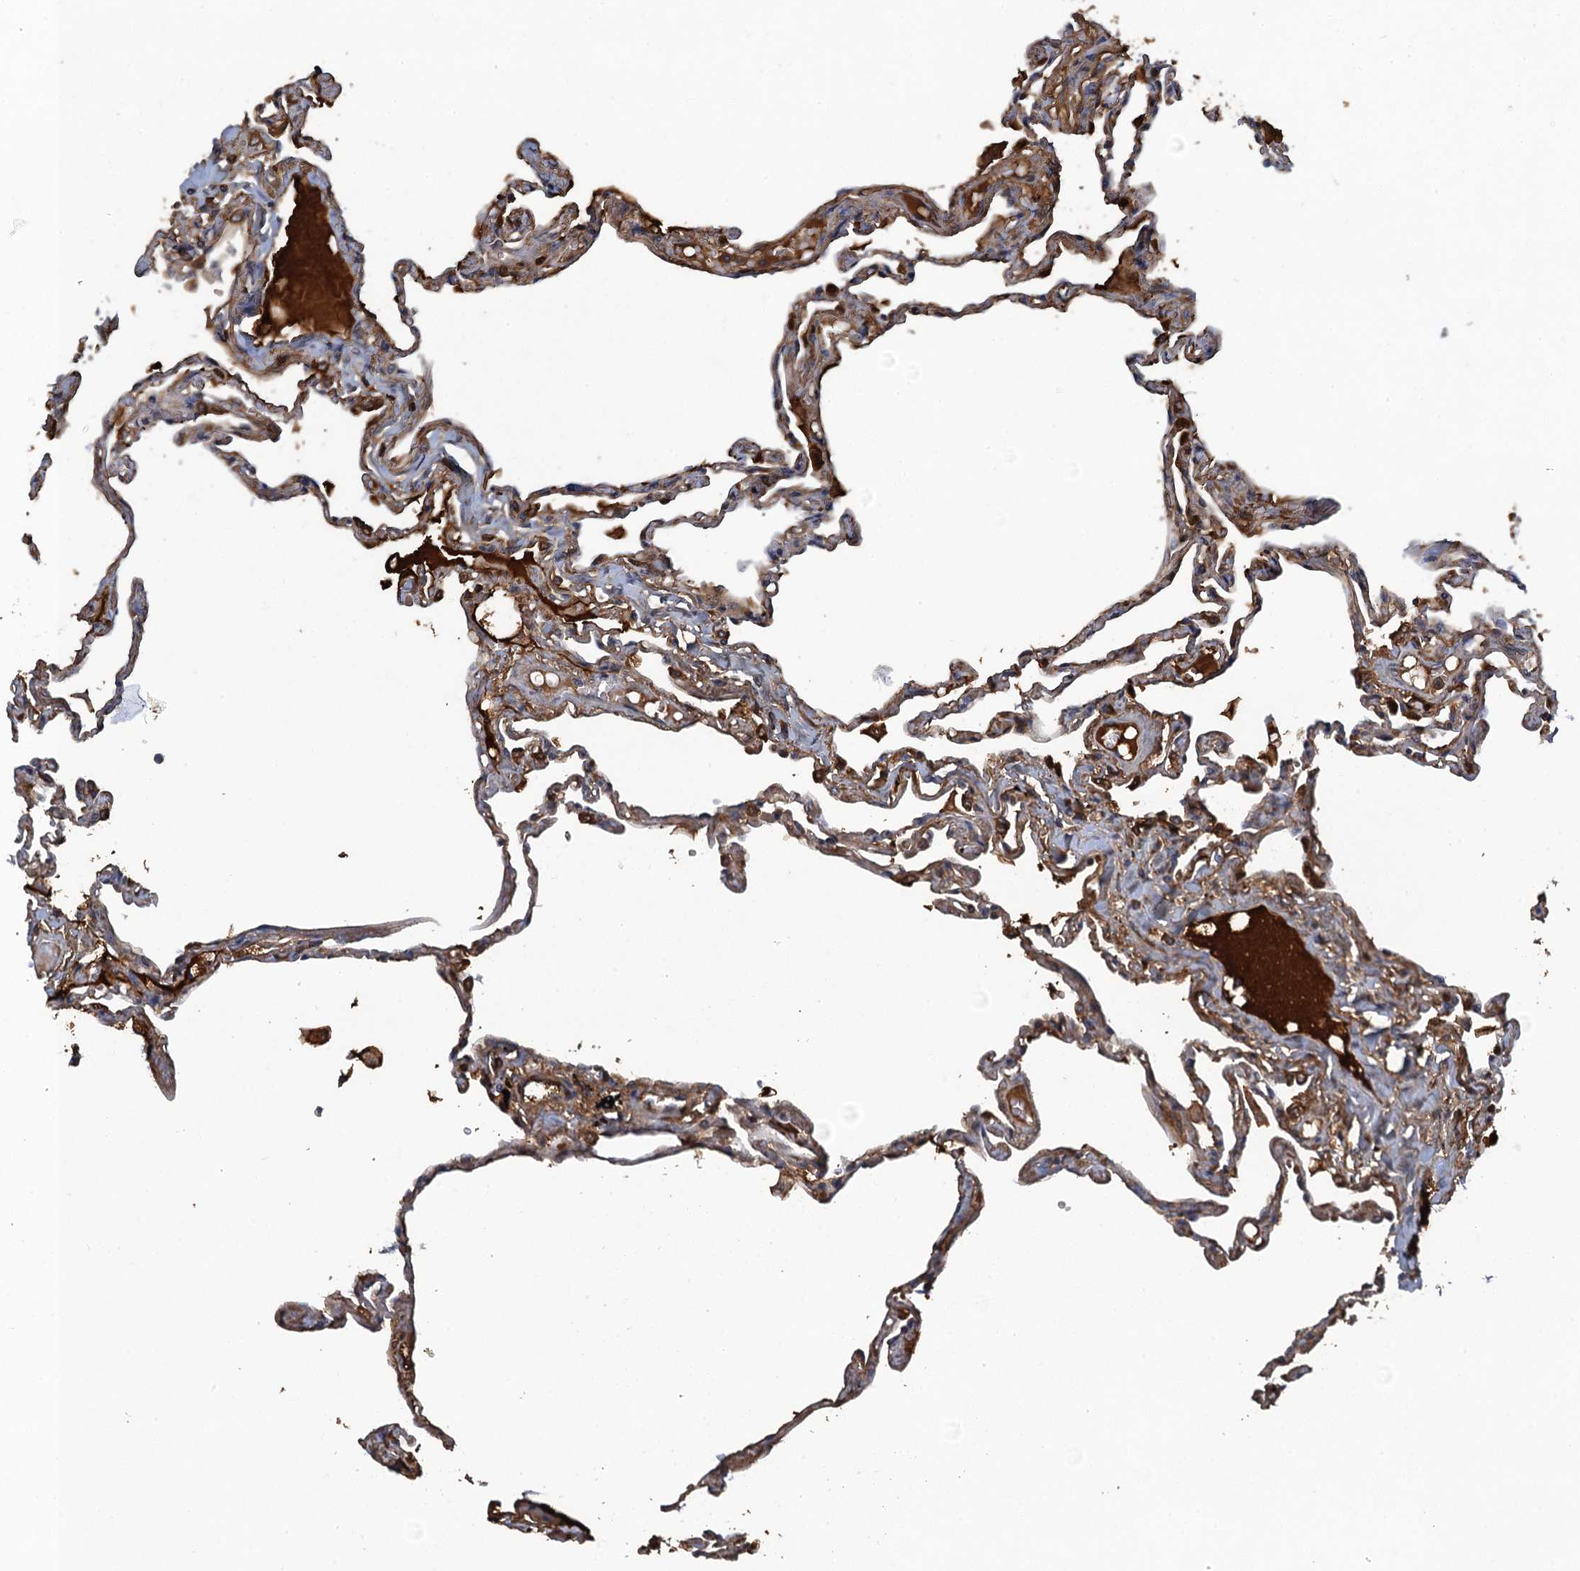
{"staining": {"intensity": "strong", "quantity": "<25%", "location": "cytoplasmic/membranous"}, "tissue": "lung", "cell_type": "Alveolar cells", "image_type": "normal", "snomed": [{"axis": "morphology", "description": "Normal tissue, NOS"}, {"axis": "topography", "description": "Lung"}], "caption": "Strong cytoplasmic/membranous protein positivity is appreciated in approximately <25% of alveolar cells in lung. (Stains: DAB in brown, nuclei in blue, Microscopy: brightfield microscopy at high magnification).", "gene": "HAPLN3", "patient": {"sex": "female", "age": 67}}